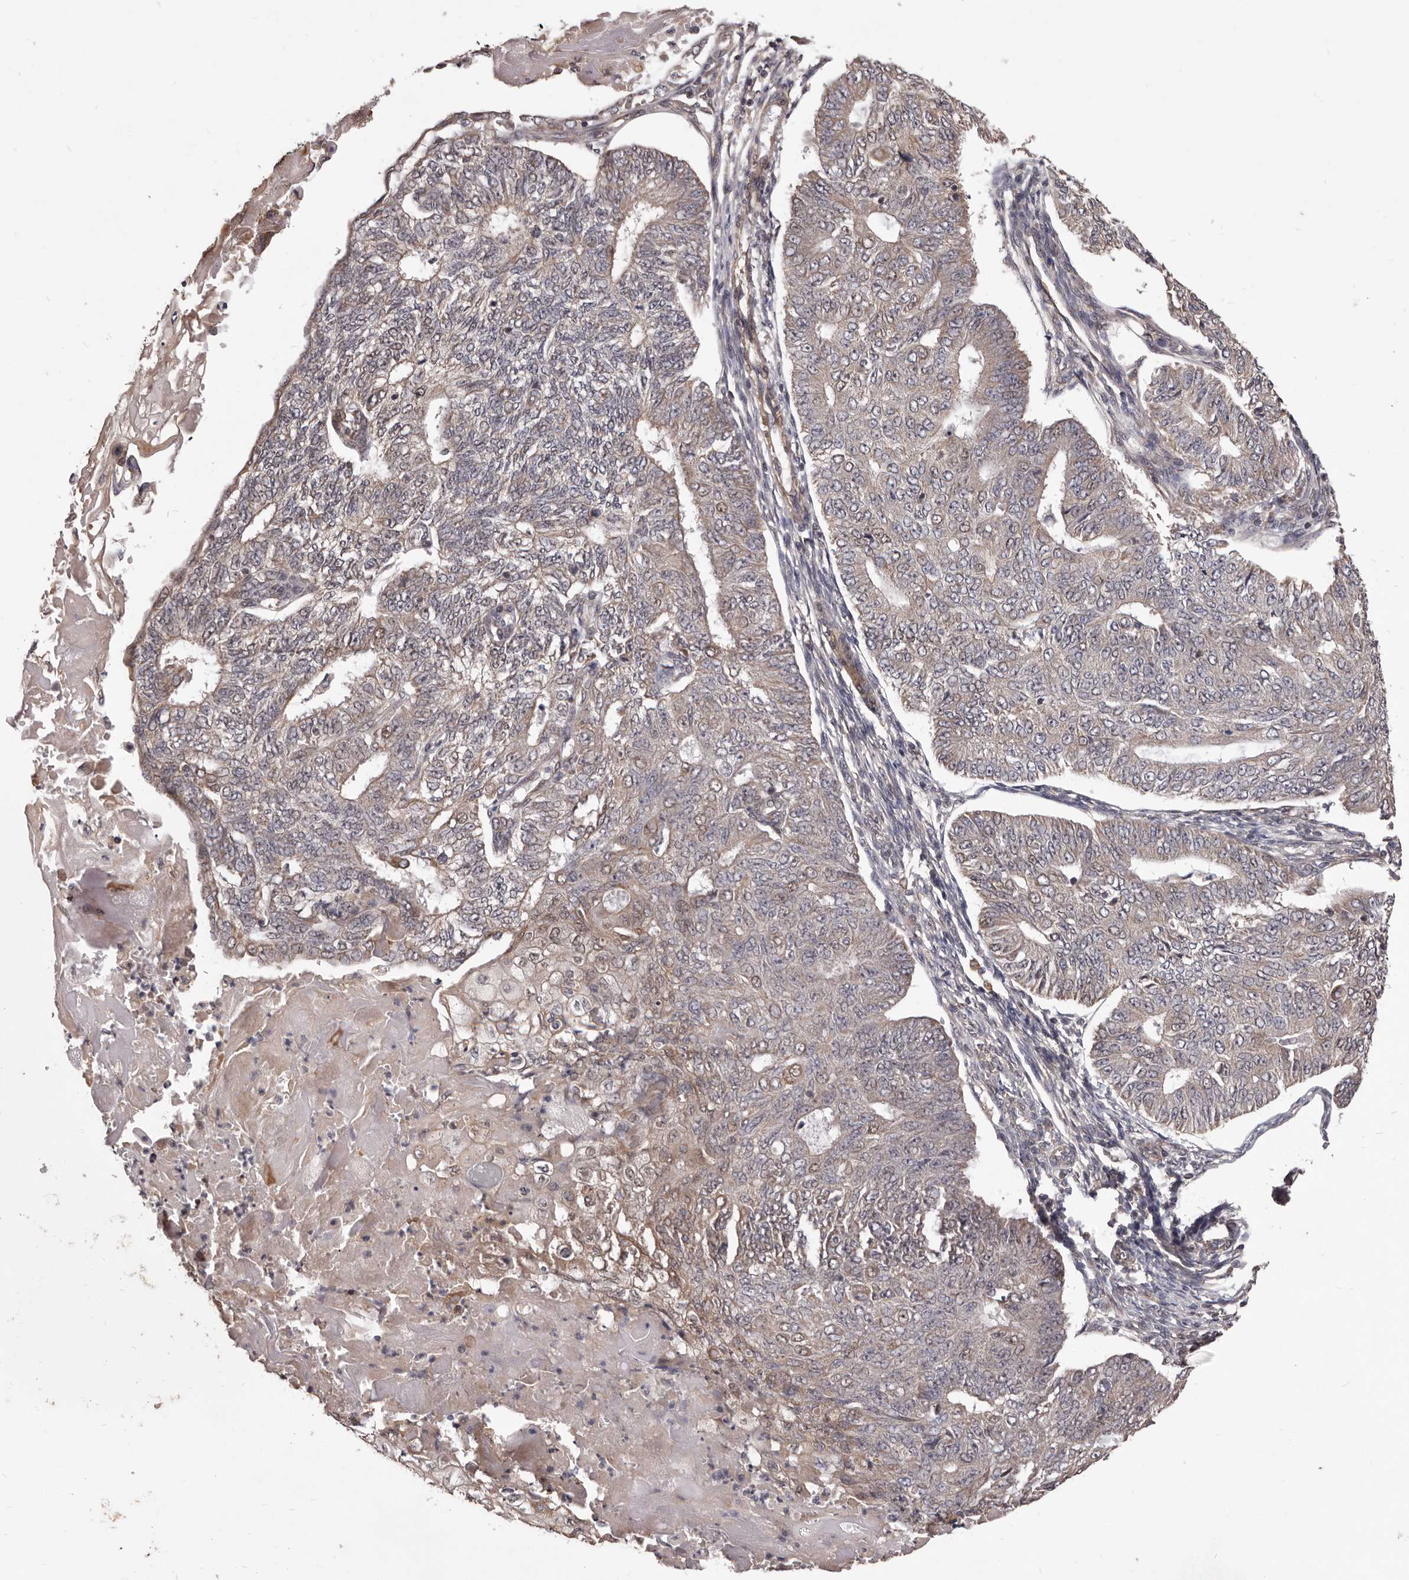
{"staining": {"intensity": "weak", "quantity": "<25%", "location": "cytoplasmic/membranous,nuclear"}, "tissue": "endometrial cancer", "cell_type": "Tumor cells", "image_type": "cancer", "snomed": [{"axis": "morphology", "description": "Adenocarcinoma, NOS"}, {"axis": "topography", "description": "Endometrium"}], "caption": "An immunohistochemistry photomicrograph of endometrial cancer (adenocarcinoma) is shown. There is no staining in tumor cells of endometrial cancer (adenocarcinoma).", "gene": "CELF3", "patient": {"sex": "female", "age": 32}}